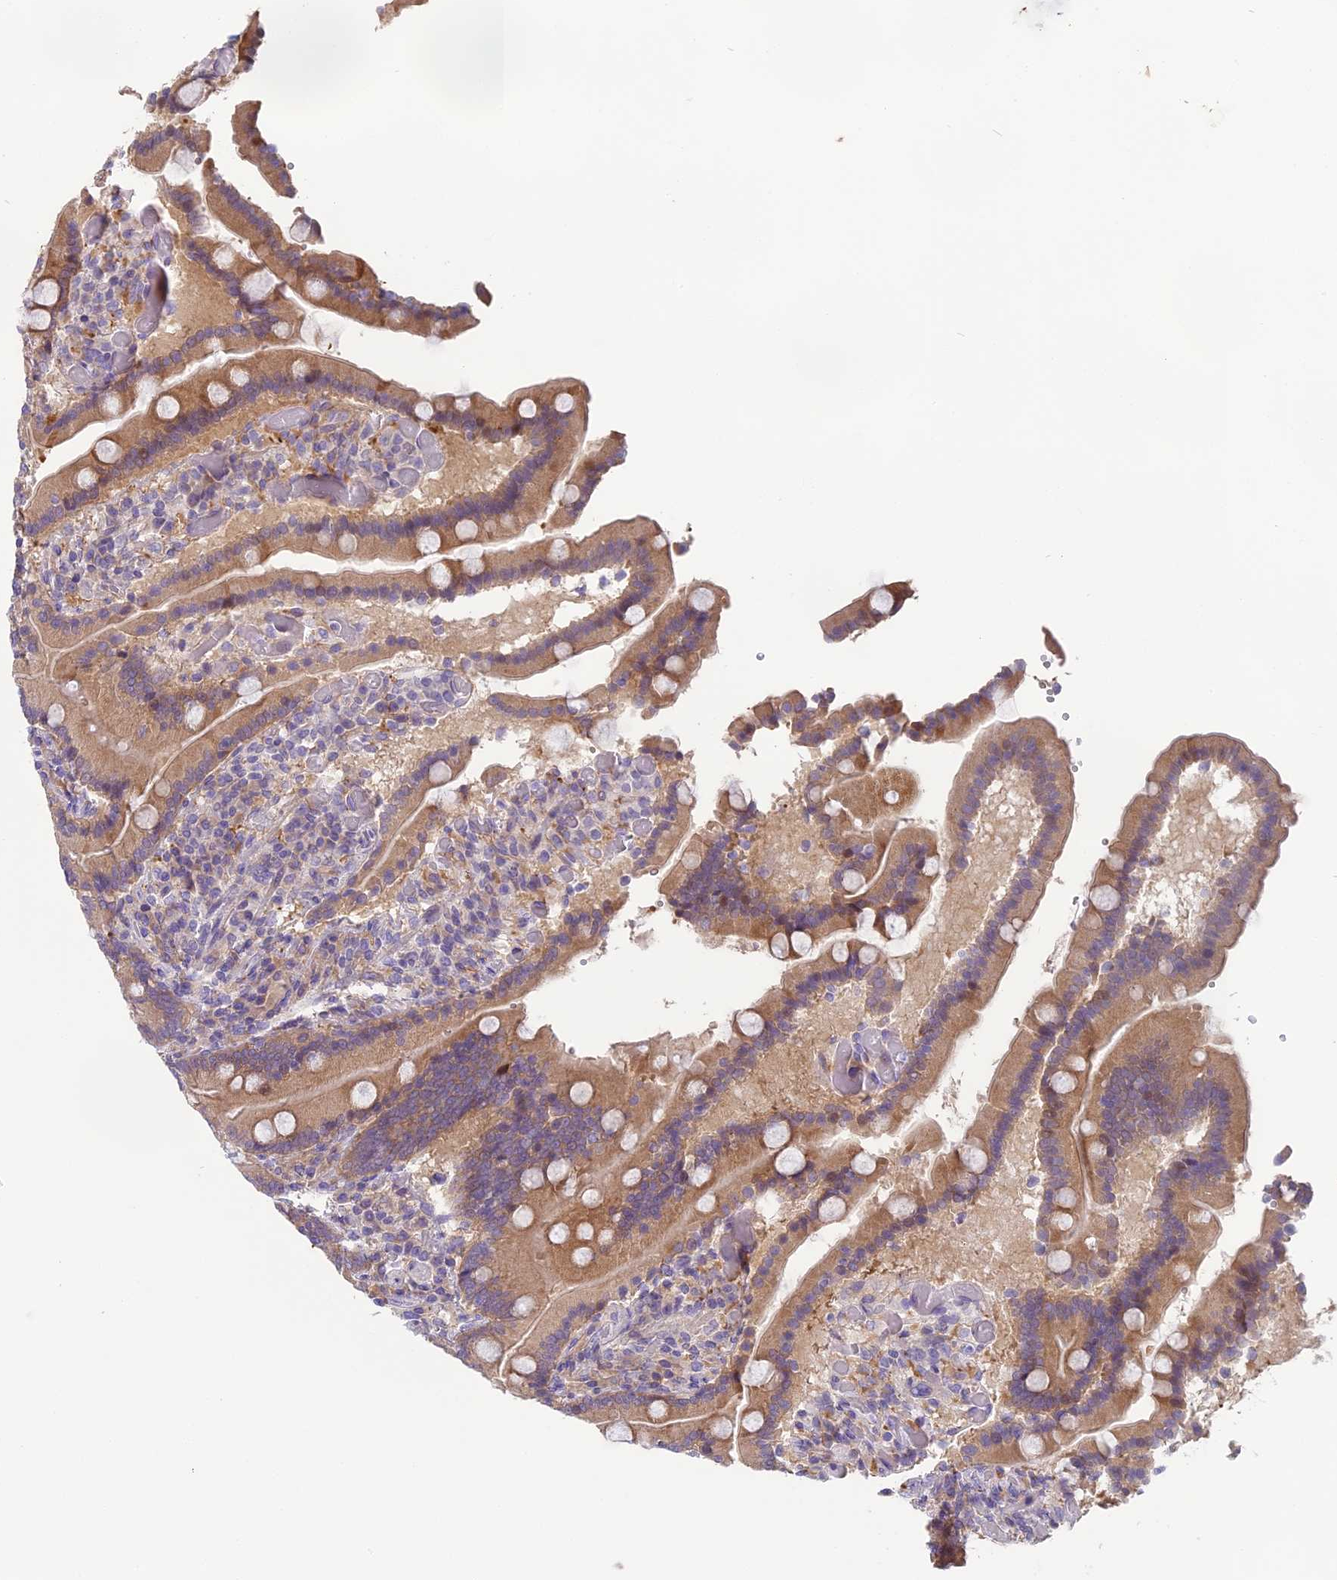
{"staining": {"intensity": "moderate", "quantity": ">75%", "location": "cytoplasmic/membranous"}, "tissue": "duodenum", "cell_type": "Glandular cells", "image_type": "normal", "snomed": [{"axis": "morphology", "description": "Normal tissue, NOS"}, {"axis": "topography", "description": "Duodenum"}], "caption": "High-magnification brightfield microscopy of benign duodenum stained with DAB (brown) and counterstained with hematoxylin (blue). glandular cells exhibit moderate cytoplasmic/membranous positivity is seen in about>75% of cells. Immunohistochemistry (ihc) stains the protein in brown and the nuclei are stained blue.", "gene": "ARHGEF37", "patient": {"sex": "female", "age": 62}}